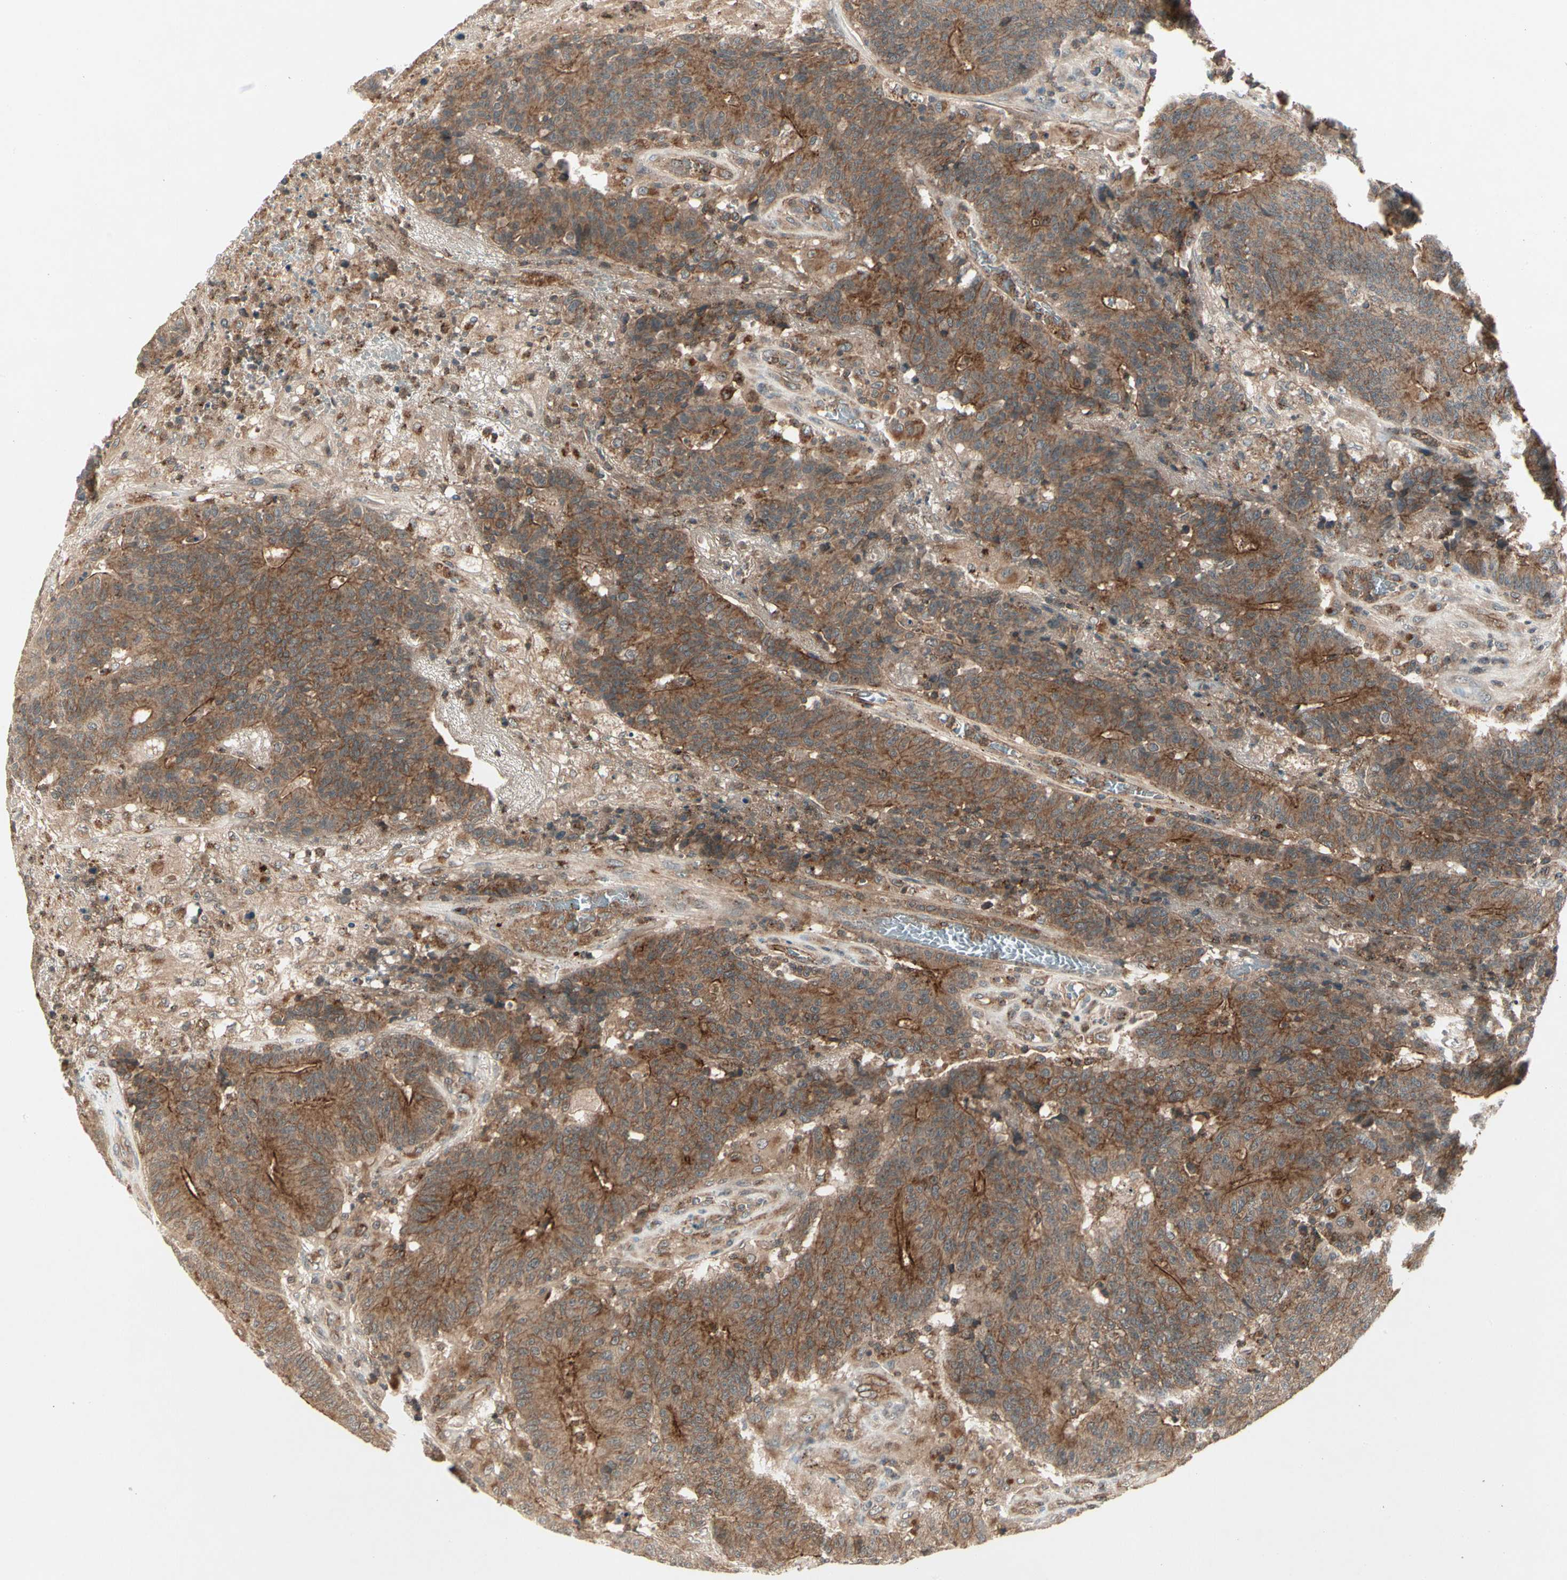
{"staining": {"intensity": "moderate", "quantity": ">75%", "location": "cytoplasmic/membranous"}, "tissue": "colorectal cancer", "cell_type": "Tumor cells", "image_type": "cancer", "snomed": [{"axis": "morphology", "description": "Normal tissue, NOS"}, {"axis": "morphology", "description": "Adenocarcinoma, NOS"}, {"axis": "topography", "description": "Colon"}], "caption": "Colorectal cancer (adenocarcinoma) stained for a protein (brown) shows moderate cytoplasmic/membranous positive staining in about >75% of tumor cells.", "gene": "FLOT1", "patient": {"sex": "female", "age": 75}}